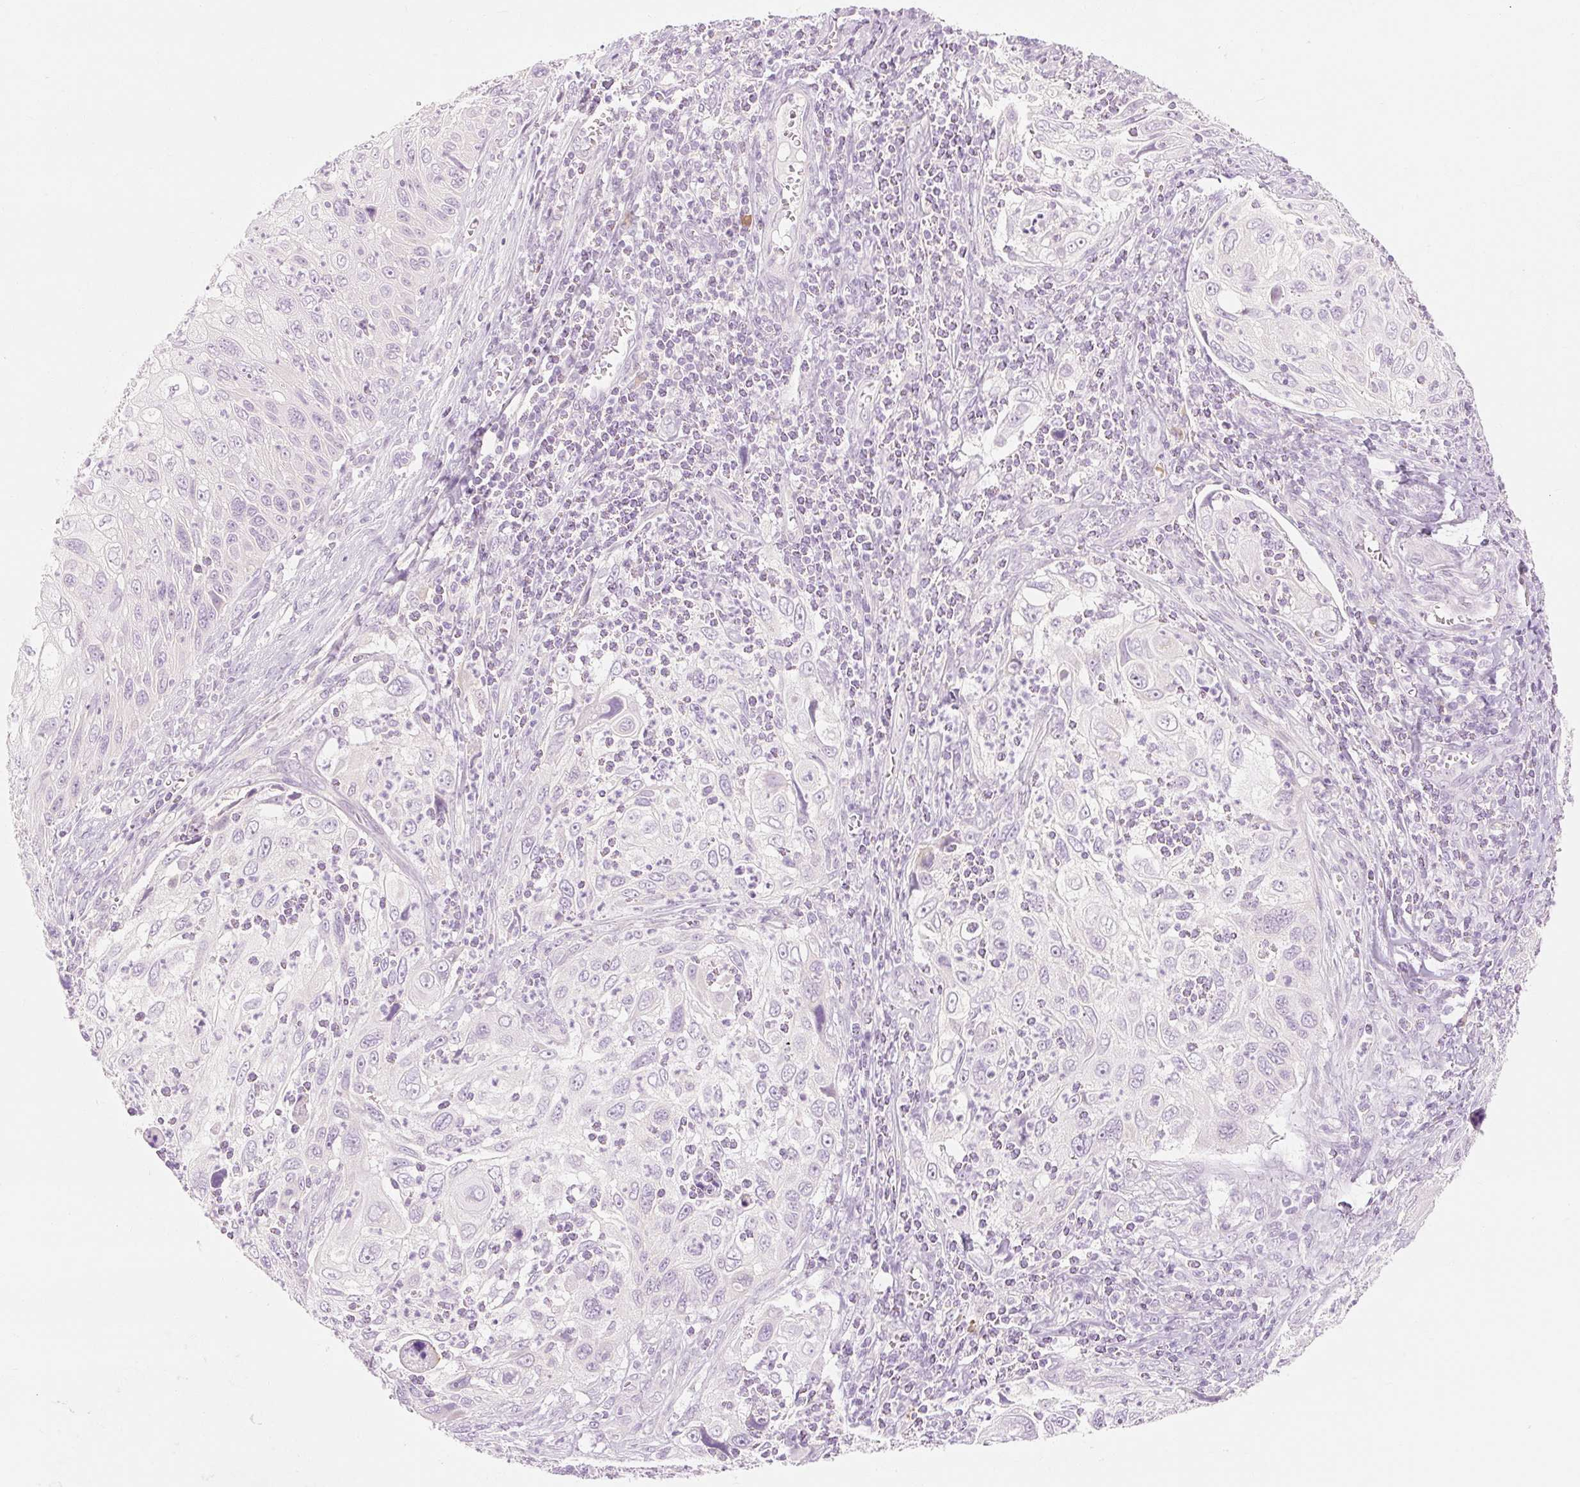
{"staining": {"intensity": "negative", "quantity": "none", "location": "none"}, "tissue": "cervical cancer", "cell_type": "Tumor cells", "image_type": "cancer", "snomed": [{"axis": "morphology", "description": "Squamous cell carcinoma, NOS"}, {"axis": "topography", "description": "Cervix"}], "caption": "Immunohistochemistry image of human cervical squamous cell carcinoma stained for a protein (brown), which demonstrates no staining in tumor cells.", "gene": "MYO1D", "patient": {"sex": "female", "age": 70}}